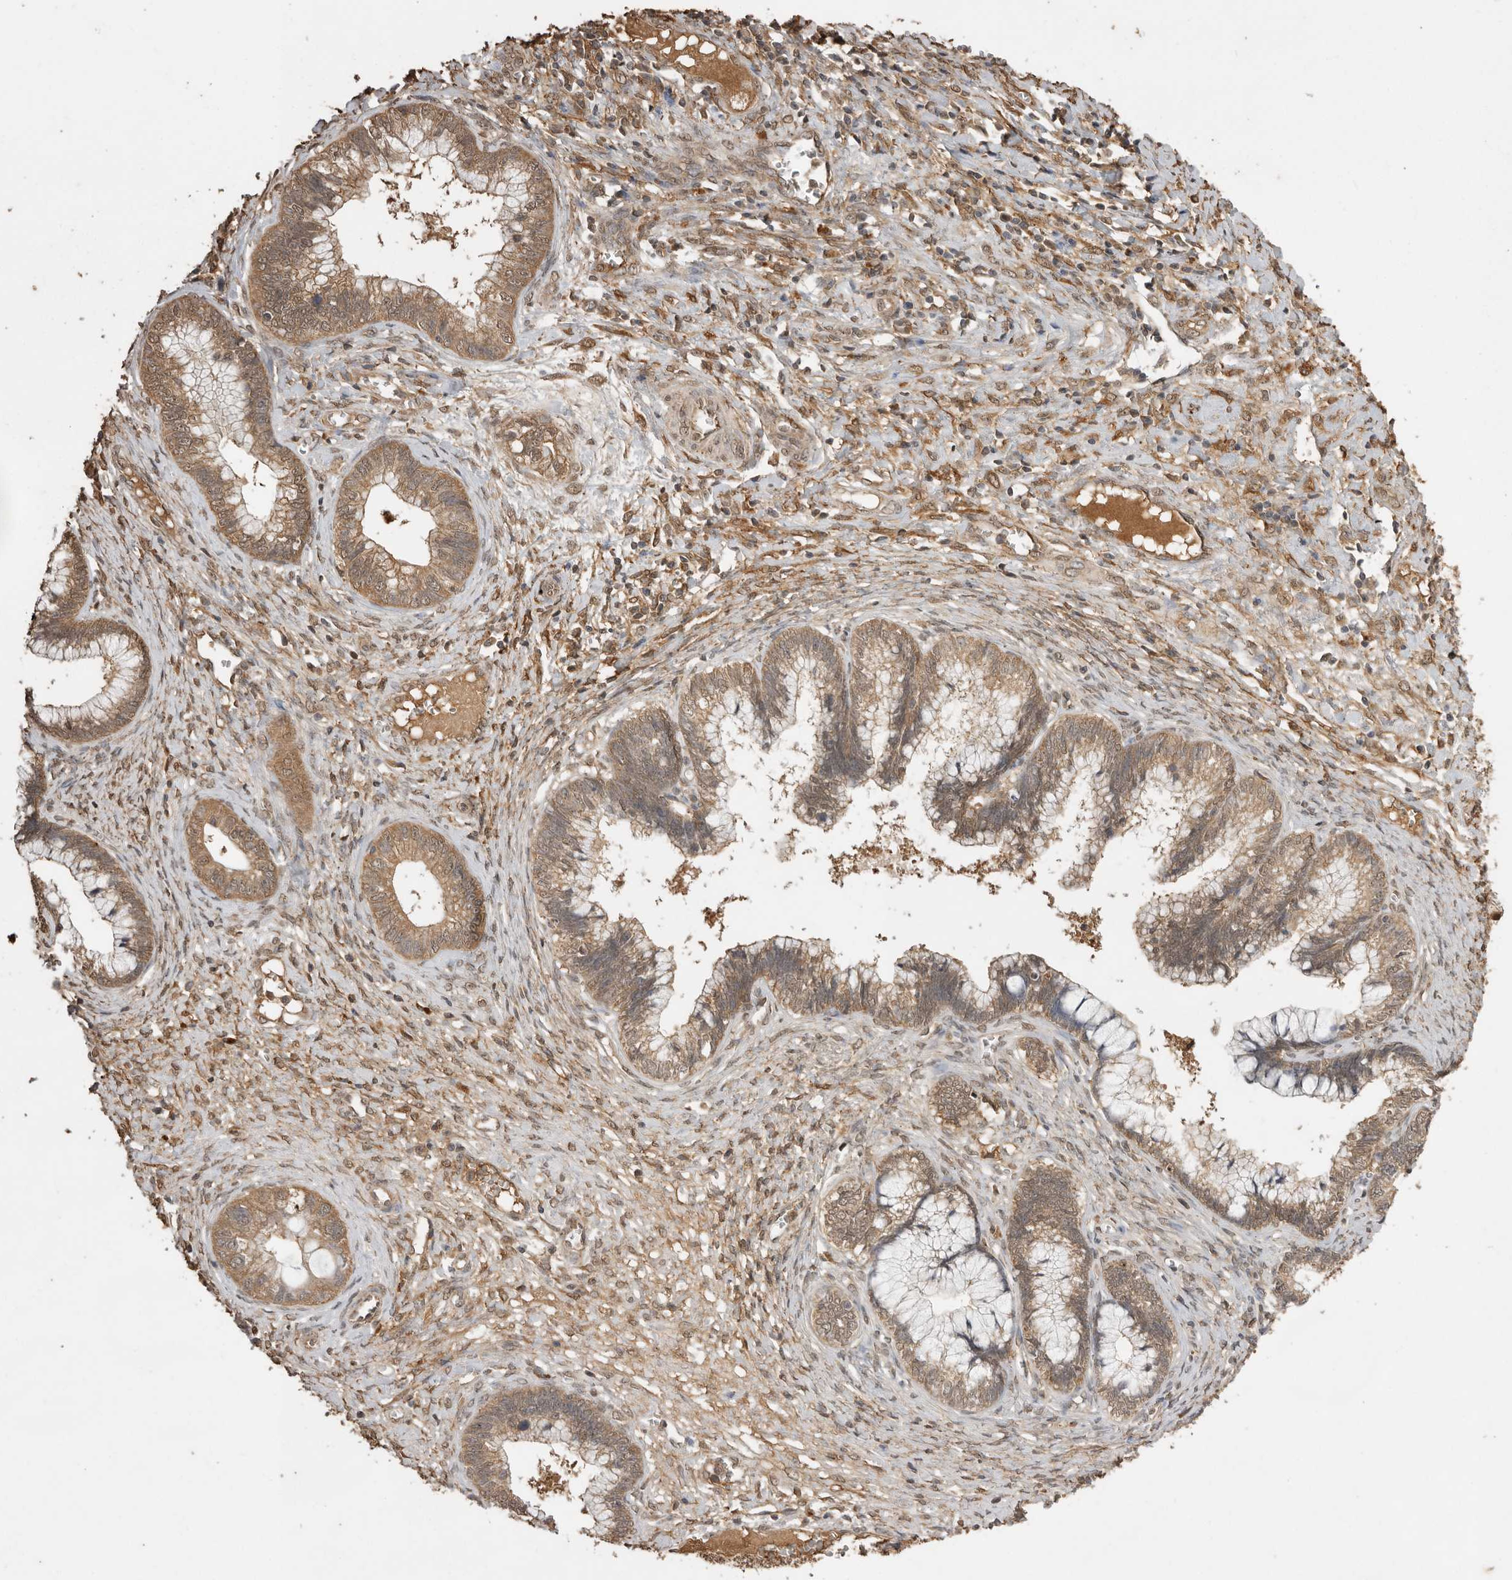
{"staining": {"intensity": "moderate", "quantity": ">75%", "location": "cytoplasmic/membranous"}, "tissue": "cervical cancer", "cell_type": "Tumor cells", "image_type": "cancer", "snomed": [{"axis": "morphology", "description": "Adenocarcinoma, NOS"}, {"axis": "topography", "description": "Cervix"}], "caption": "DAB (3,3'-diaminobenzidine) immunohistochemical staining of human adenocarcinoma (cervical) exhibits moderate cytoplasmic/membranous protein expression in about >75% of tumor cells.", "gene": "JAG2", "patient": {"sex": "female", "age": 44}}